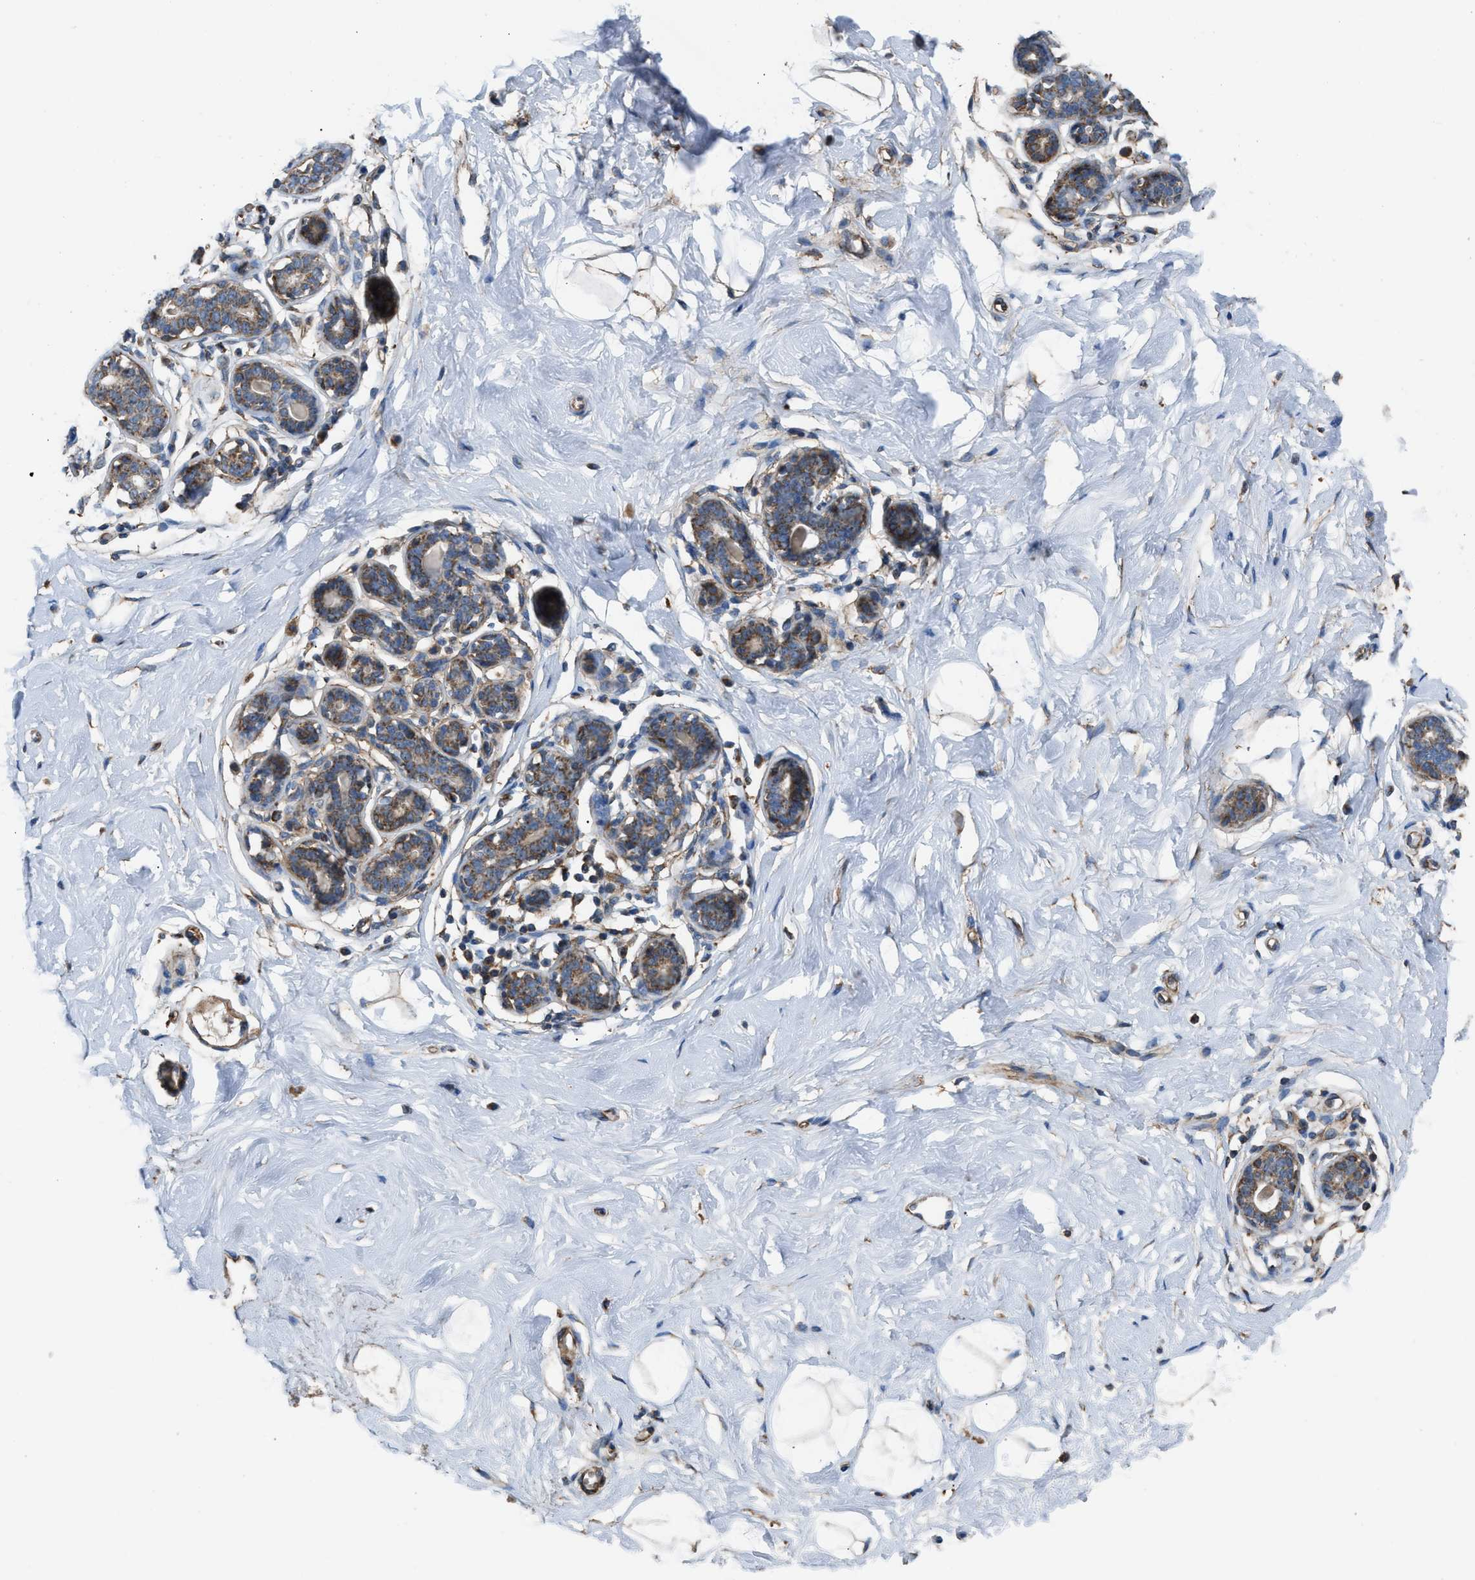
{"staining": {"intensity": "weak", "quantity": "25%-75%", "location": "cytoplasmic/membranous"}, "tissue": "breast", "cell_type": "Adipocytes", "image_type": "normal", "snomed": [{"axis": "morphology", "description": "Normal tissue, NOS"}, {"axis": "topography", "description": "Breast"}], "caption": "This histopathology image demonstrates IHC staining of unremarkable human breast, with low weak cytoplasmic/membranous staining in about 25%-75% of adipocytes.", "gene": "SLC10A3", "patient": {"sex": "female", "age": 23}}